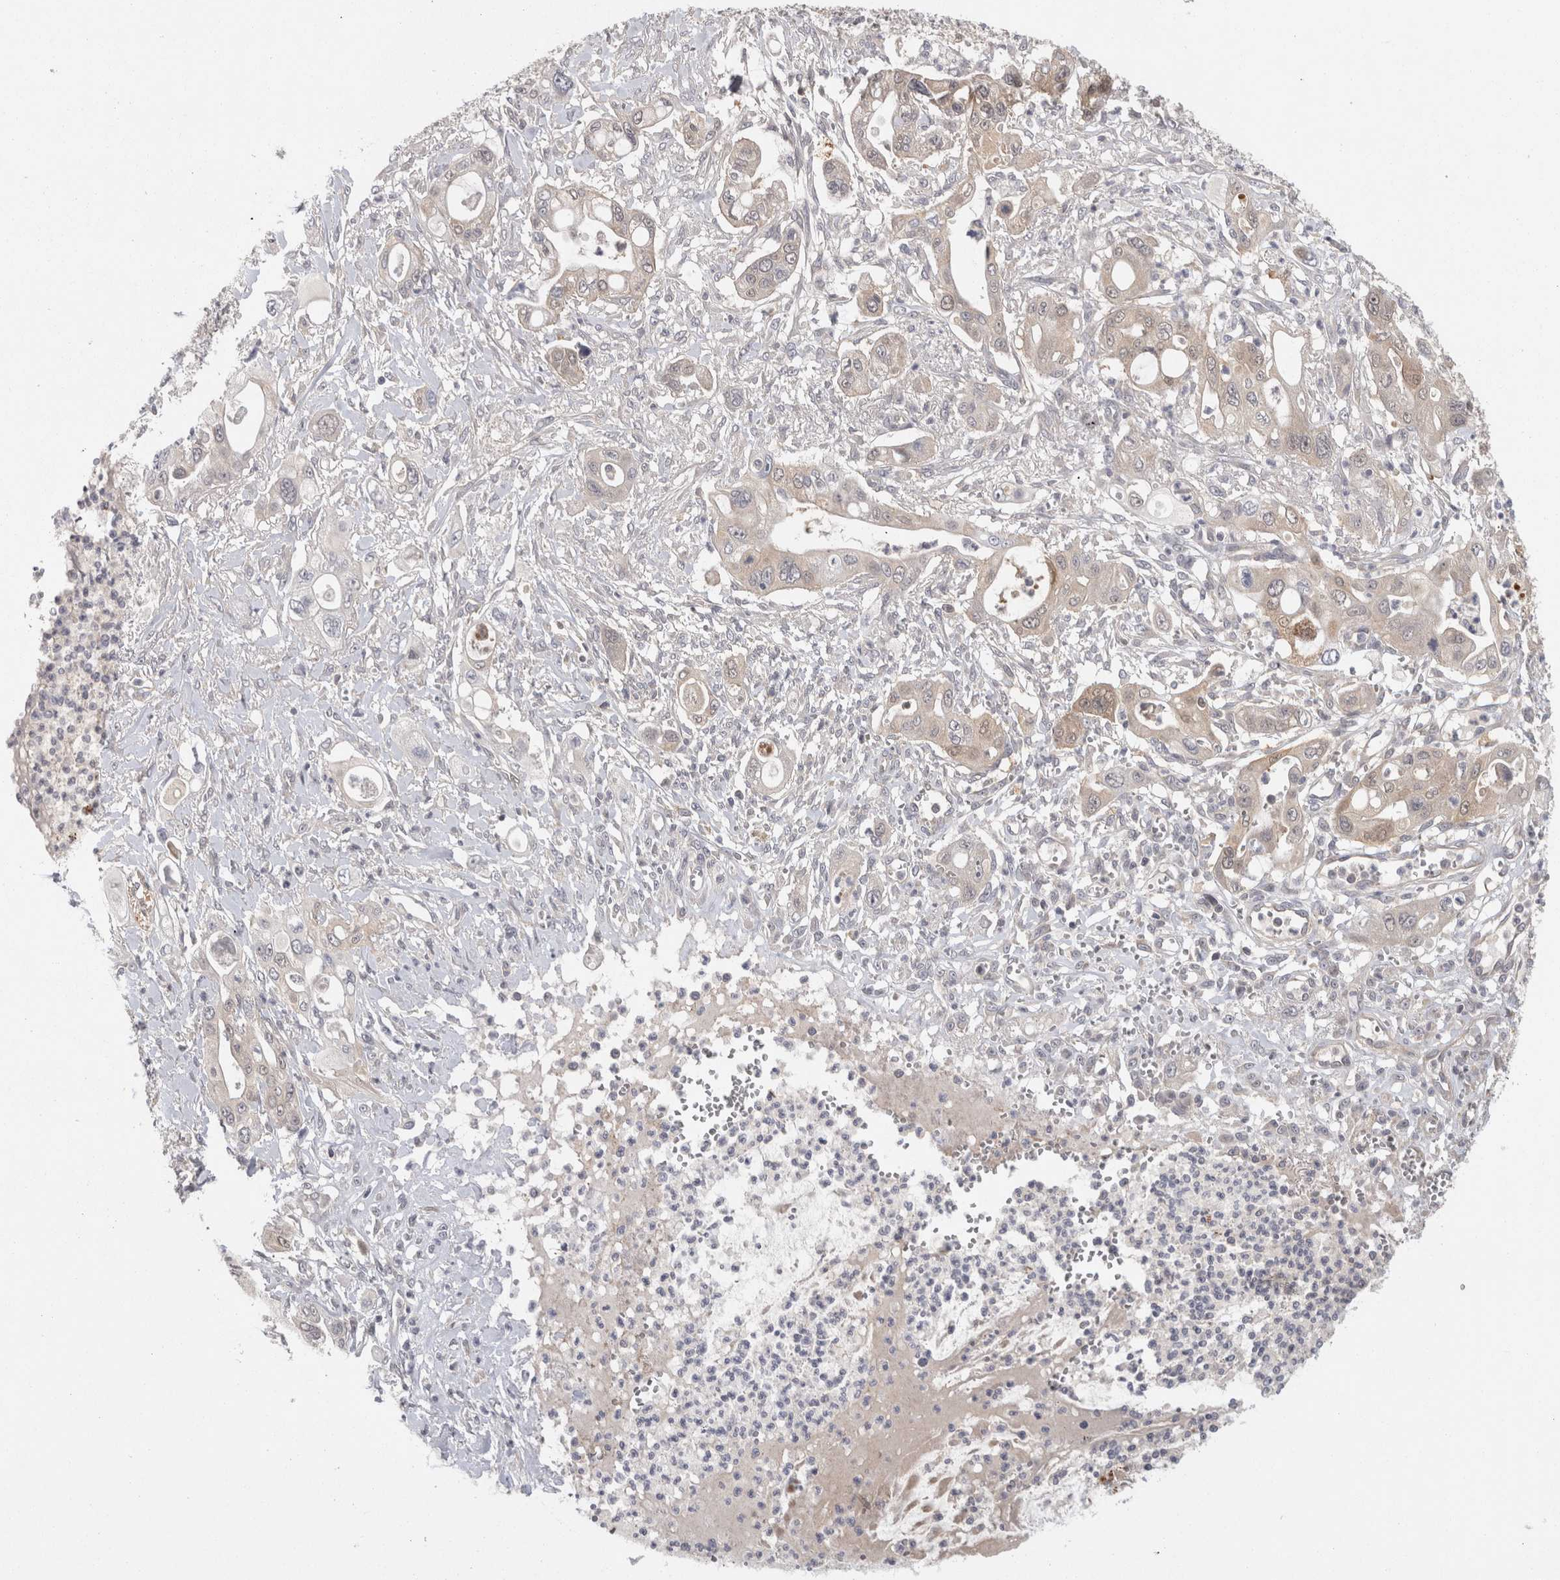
{"staining": {"intensity": "weak", "quantity": ">75%", "location": "cytoplasmic/membranous"}, "tissue": "pancreatic cancer", "cell_type": "Tumor cells", "image_type": "cancer", "snomed": [{"axis": "morphology", "description": "Adenocarcinoma, NOS"}, {"axis": "topography", "description": "Pancreas"}], "caption": "Pancreatic cancer (adenocarcinoma) stained with a brown dye exhibits weak cytoplasmic/membranous positive positivity in about >75% of tumor cells.", "gene": "ACAT2", "patient": {"sex": "male", "age": 68}}